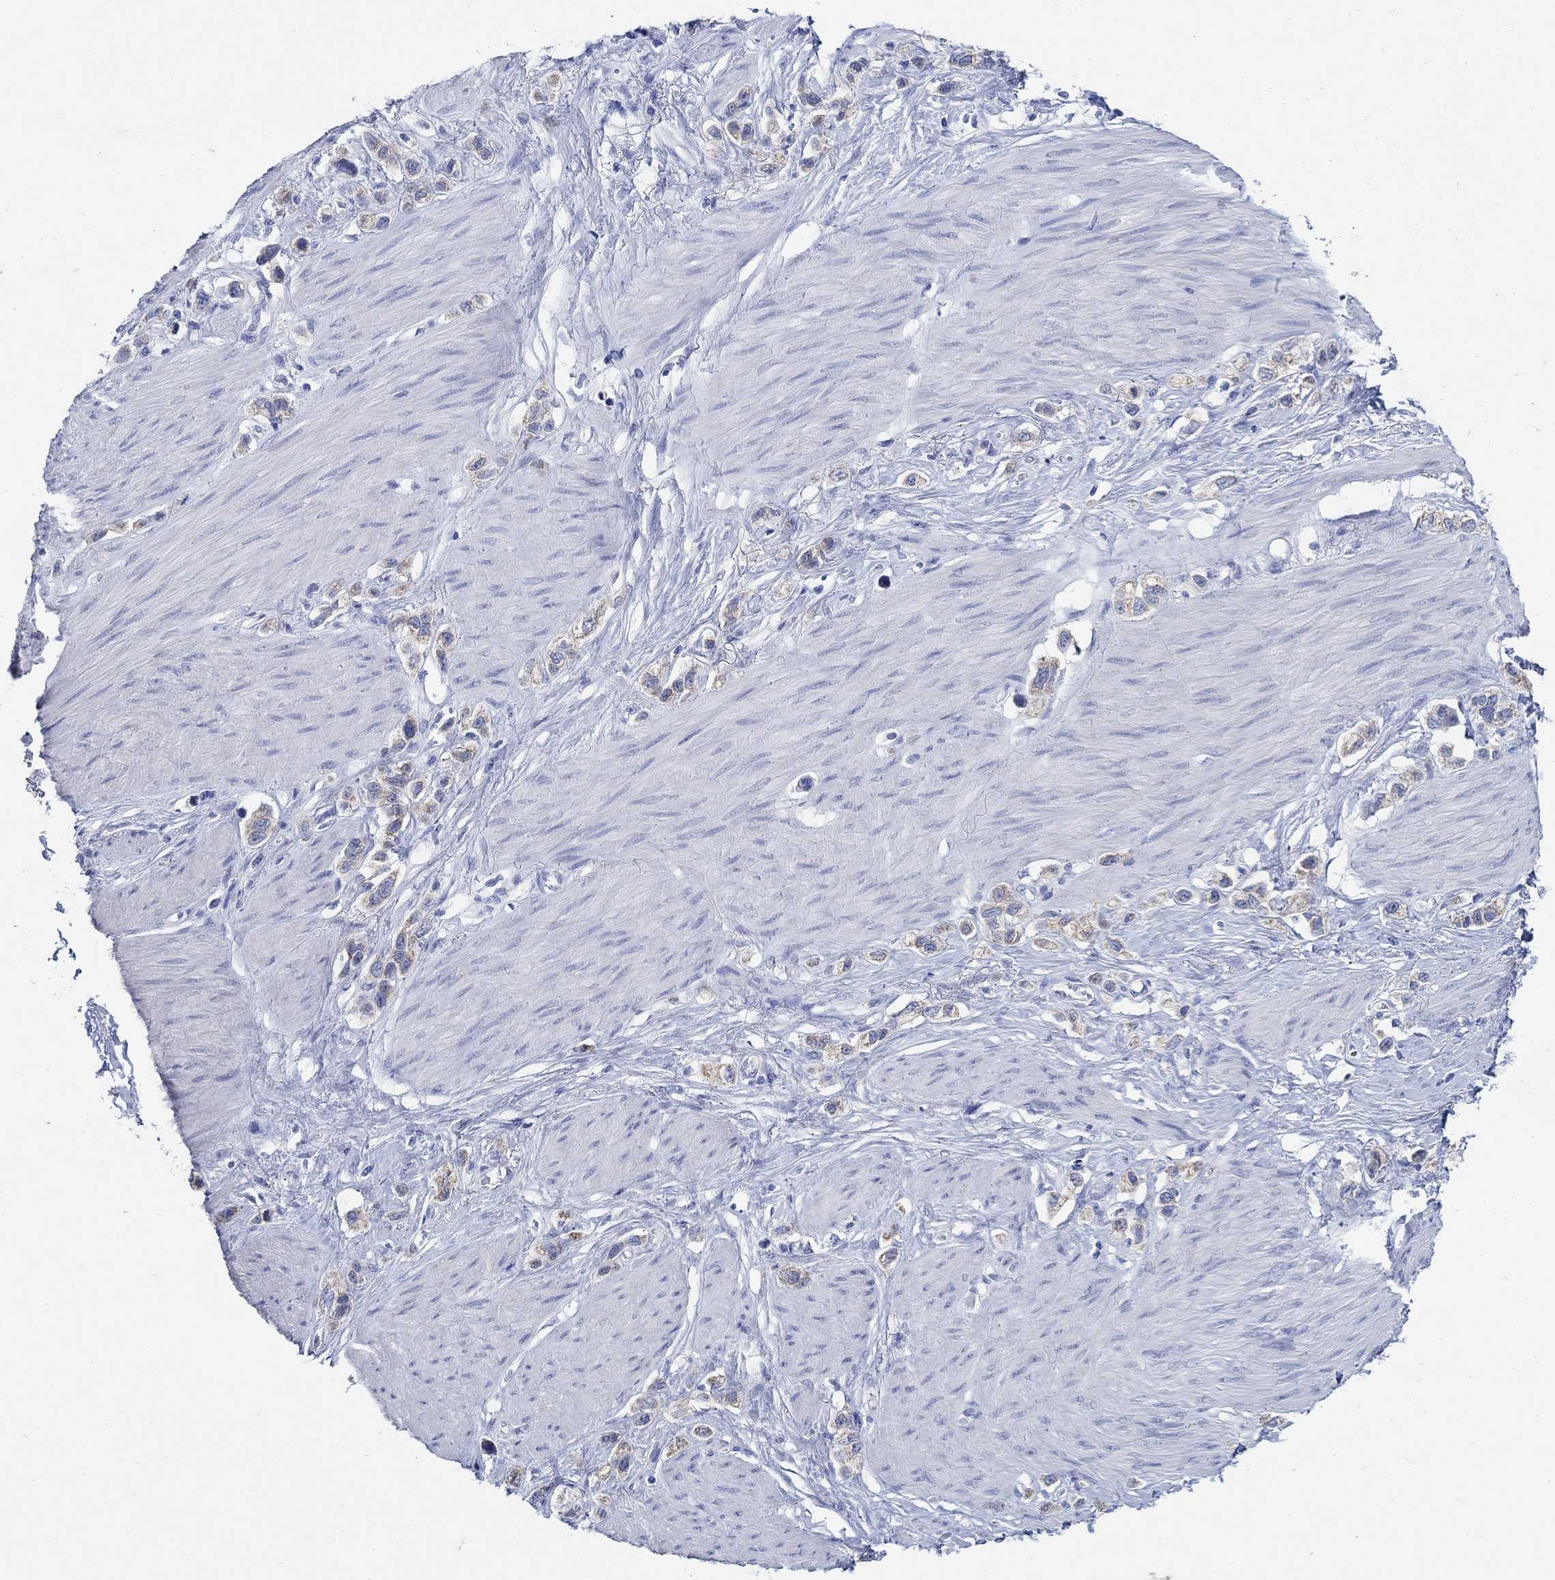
{"staining": {"intensity": "weak", "quantity": ">75%", "location": "cytoplasmic/membranous"}, "tissue": "stomach cancer", "cell_type": "Tumor cells", "image_type": "cancer", "snomed": [{"axis": "morphology", "description": "Normal tissue, NOS"}, {"axis": "morphology", "description": "Adenocarcinoma, NOS"}, {"axis": "morphology", "description": "Adenocarcinoma, High grade"}, {"axis": "topography", "description": "Stomach, upper"}, {"axis": "topography", "description": "Stomach"}], "caption": "IHC of human stomach adenocarcinoma shows low levels of weak cytoplasmic/membranous positivity in approximately >75% of tumor cells.", "gene": "ZDHHC14", "patient": {"sex": "female", "age": 65}}